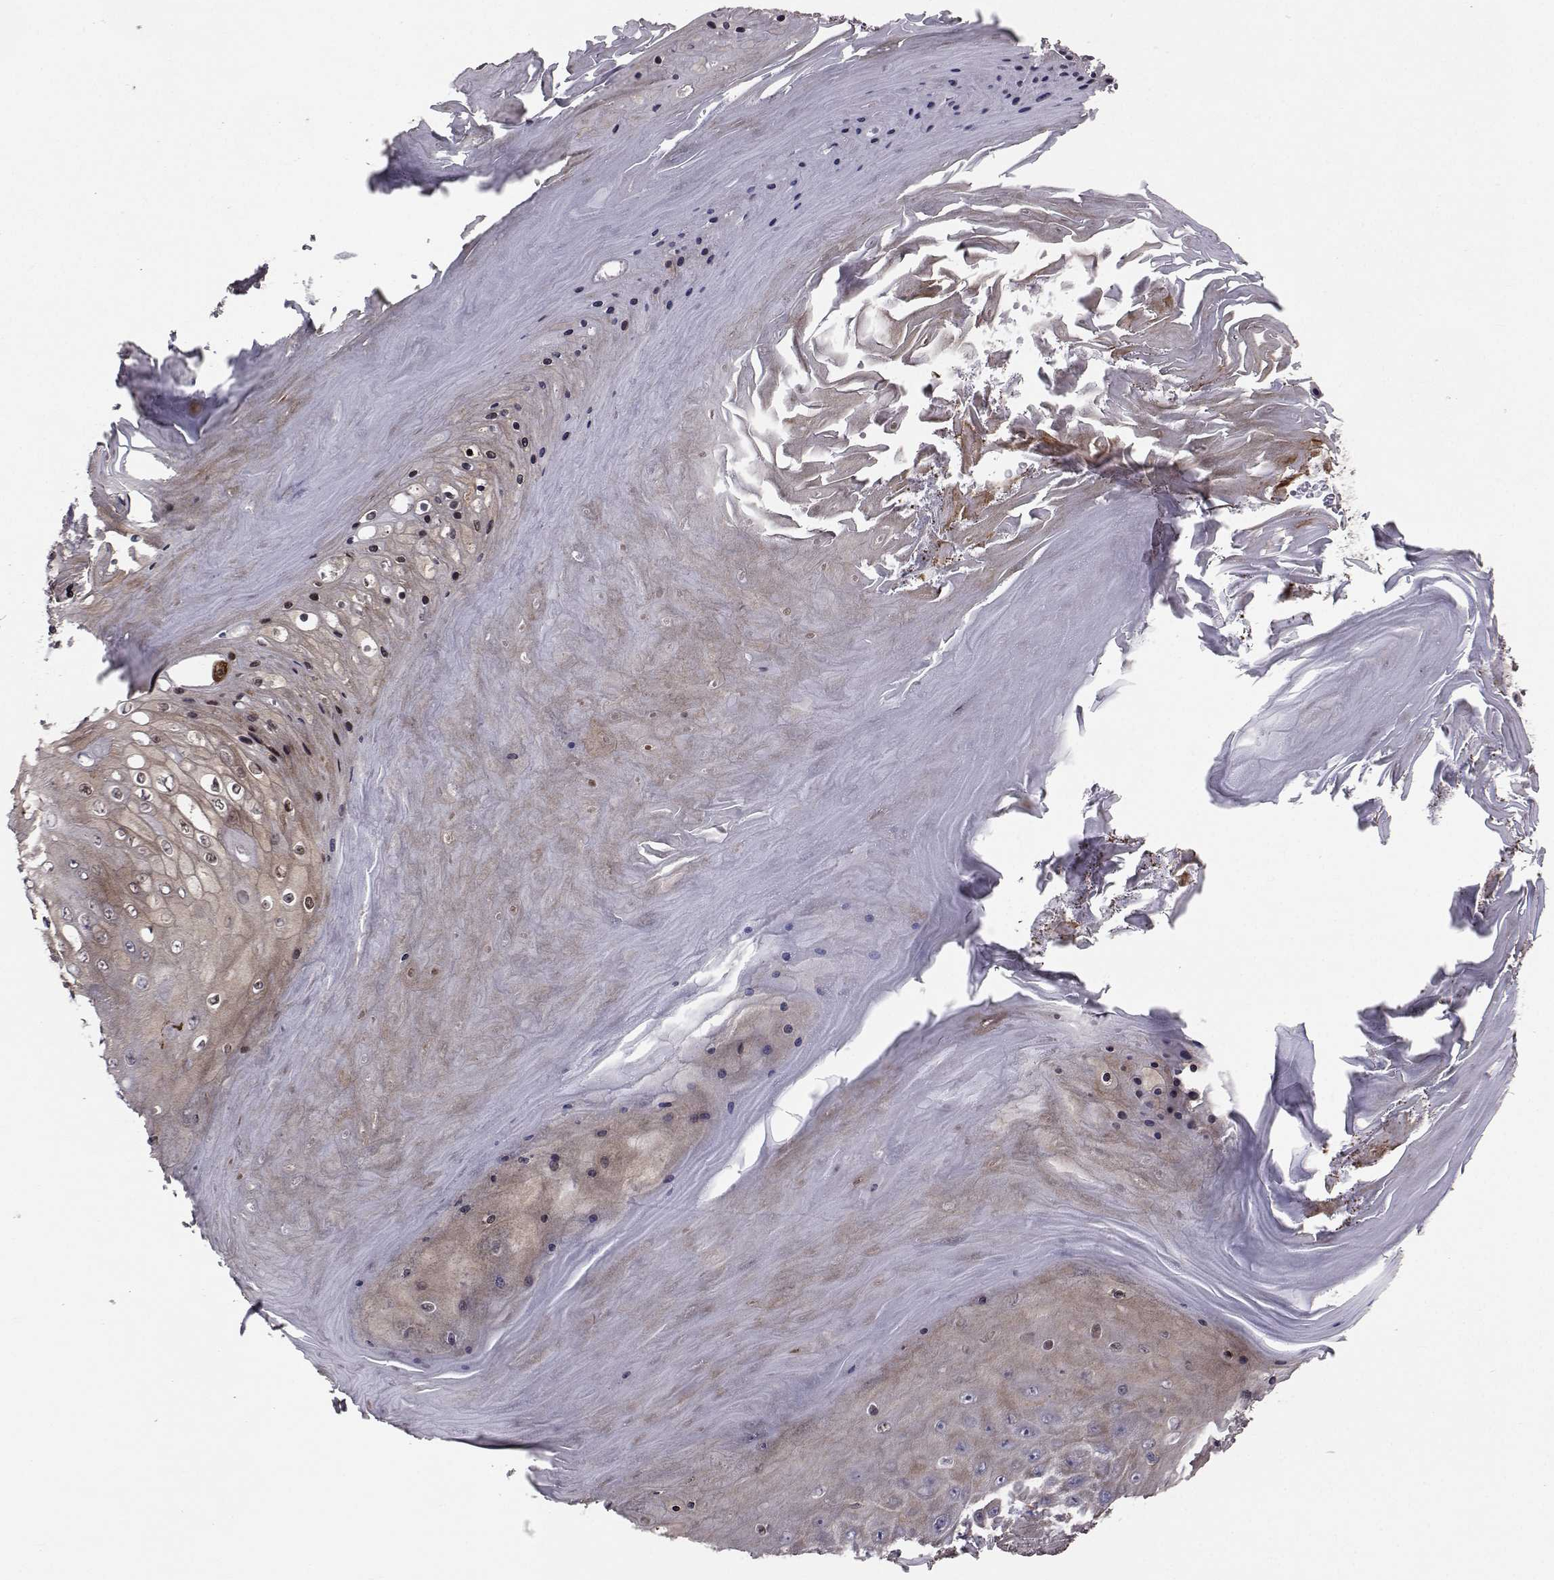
{"staining": {"intensity": "weak", "quantity": ">75%", "location": "cytoplasmic/membranous"}, "tissue": "skin cancer", "cell_type": "Tumor cells", "image_type": "cancer", "snomed": [{"axis": "morphology", "description": "Squamous cell carcinoma, NOS"}, {"axis": "topography", "description": "Skin"}], "caption": "A histopathology image showing weak cytoplasmic/membranous expression in about >75% of tumor cells in squamous cell carcinoma (skin), as visualized by brown immunohistochemical staining.", "gene": "TRIP10", "patient": {"sex": "male", "age": 62}}